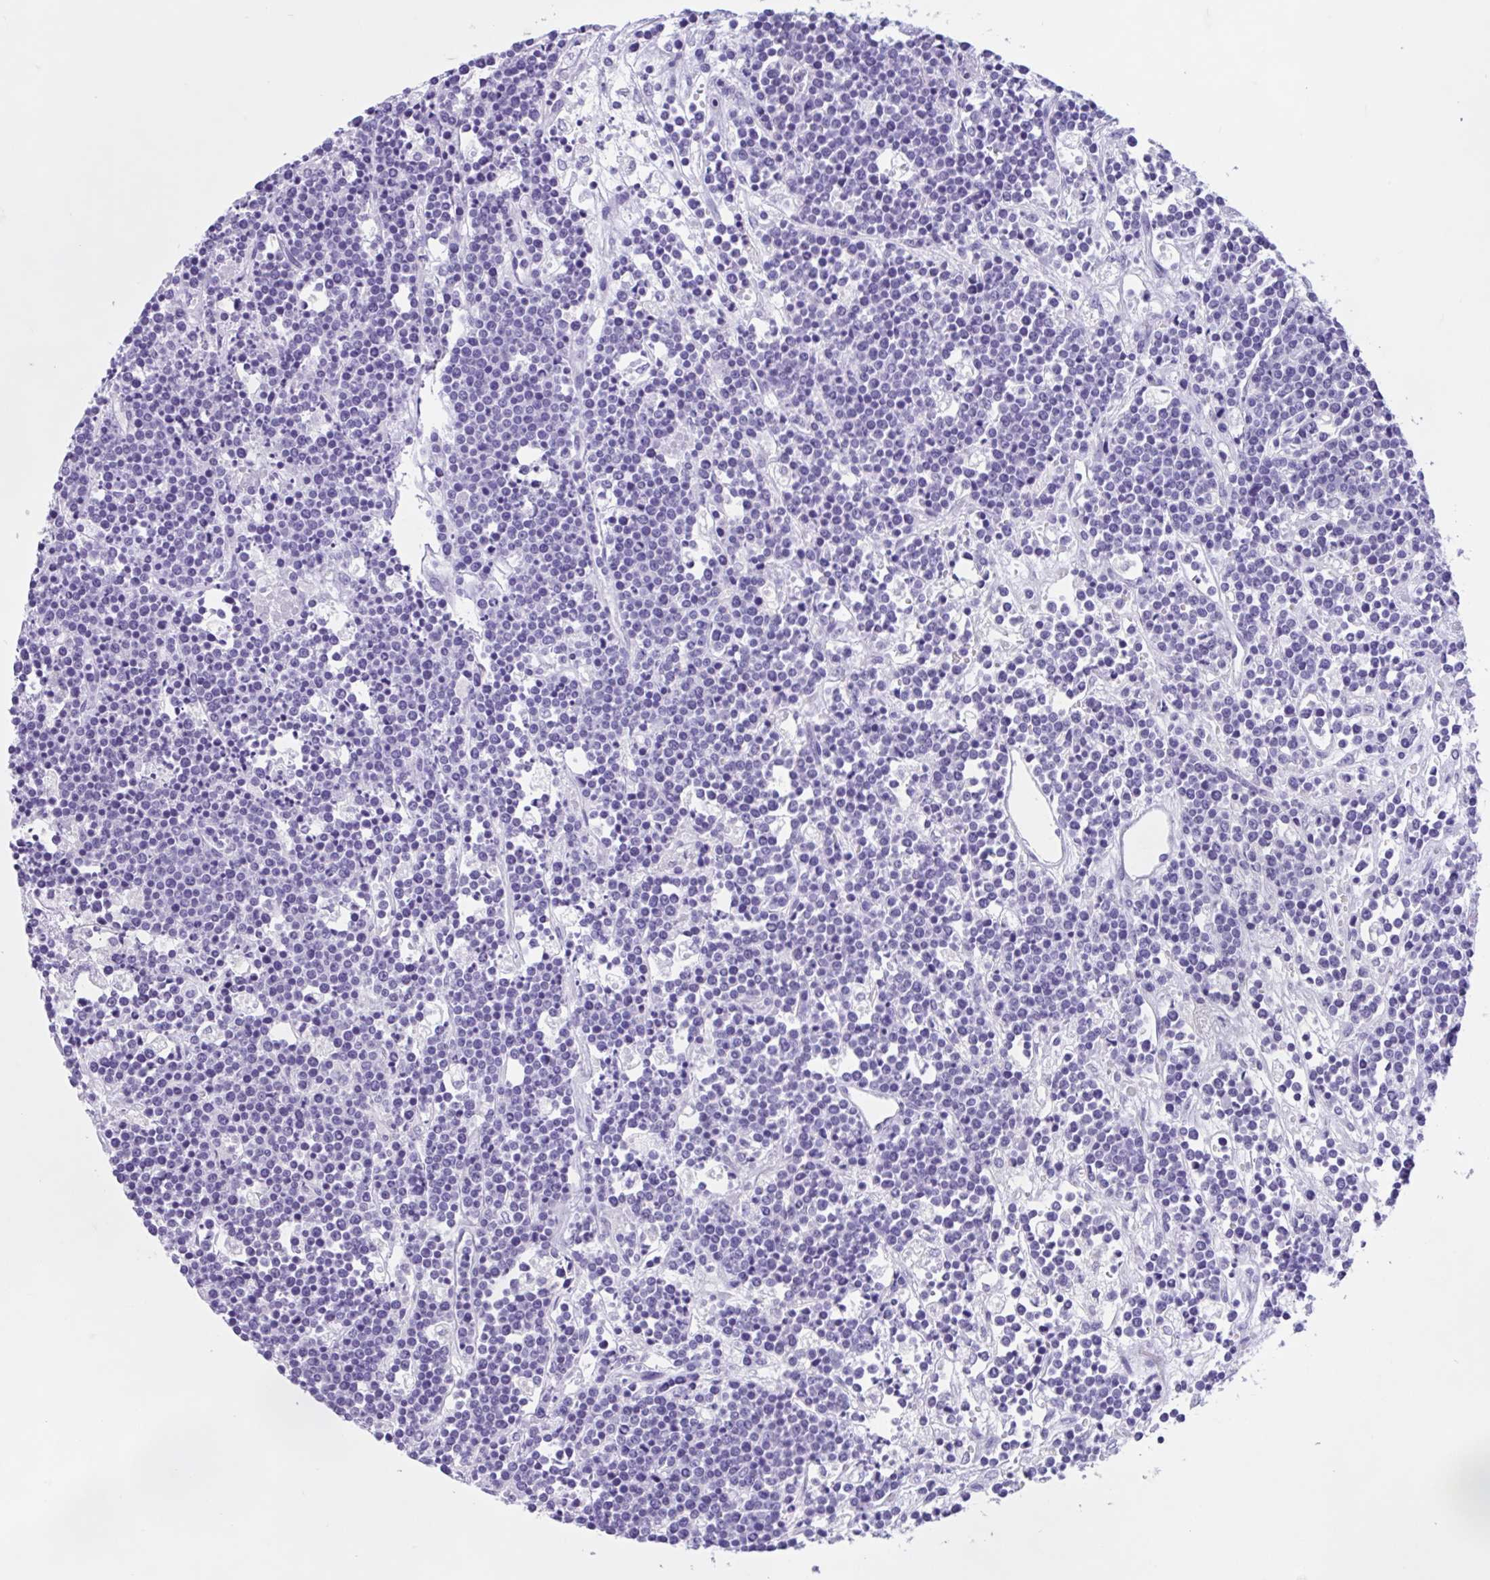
{"staining": {"intensity": "negative", "quantity": "none", "location": "none"}, "tissue": "lymphoma", "cell_type": "Tumor cells", "image_type": "cancer", "snomed": [{"axis": "morphology", "description": "Malignant lymphoma, non-Hodgkin's type, High grade"}, {"axis": "topography", "description": "Ovary"}], "caption": "DAB (3,3'-diaminobenzidine) immunohistochemical staining of human lymphoma reveals no significant expression in tumor cells.", "gene": "ZNF319", "patient": {"sex": "female", "age": 56}}